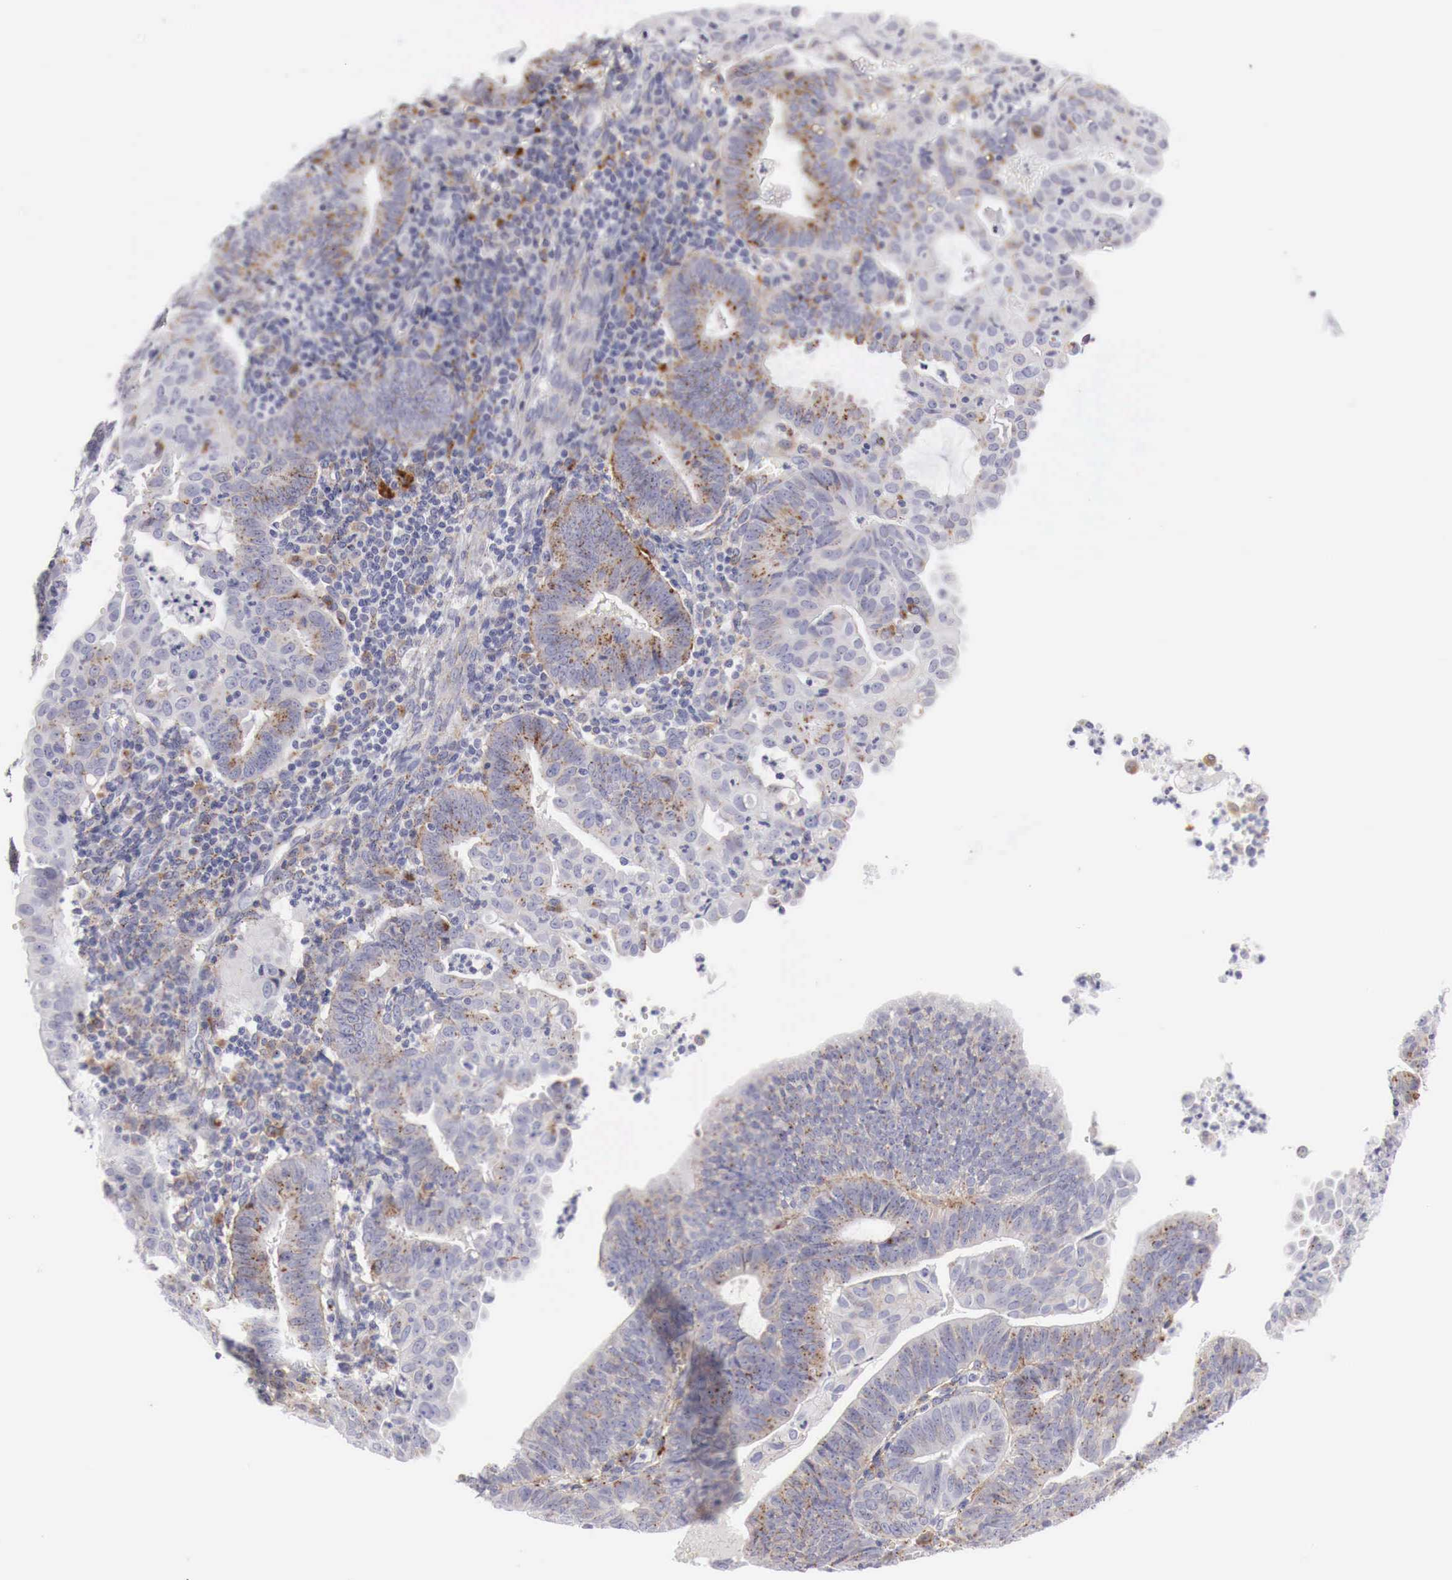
{"staining": {"intensity": "moderate", "quantity": "25%-75%", "location": "cytoplasmic/membranous"}, "tissue": "endometrial cancer", "cell_type": "Tumor cells", "image_type": "cancer", "snomed": [{"axis": "morphology", "description": "Adenocarcinoma, NOS"}, {"axis": "topography", "description": "Endometrium"}], "caption": "DAB immunohistochemical staining of endometrial cancer (adenocarcinoma) reveals moderate cytoplasmic/membranous protein expression in approximately 25%-75% of tumor cells.", "gene": "GLA", "patient": {"sex": "female", "age": 60}}